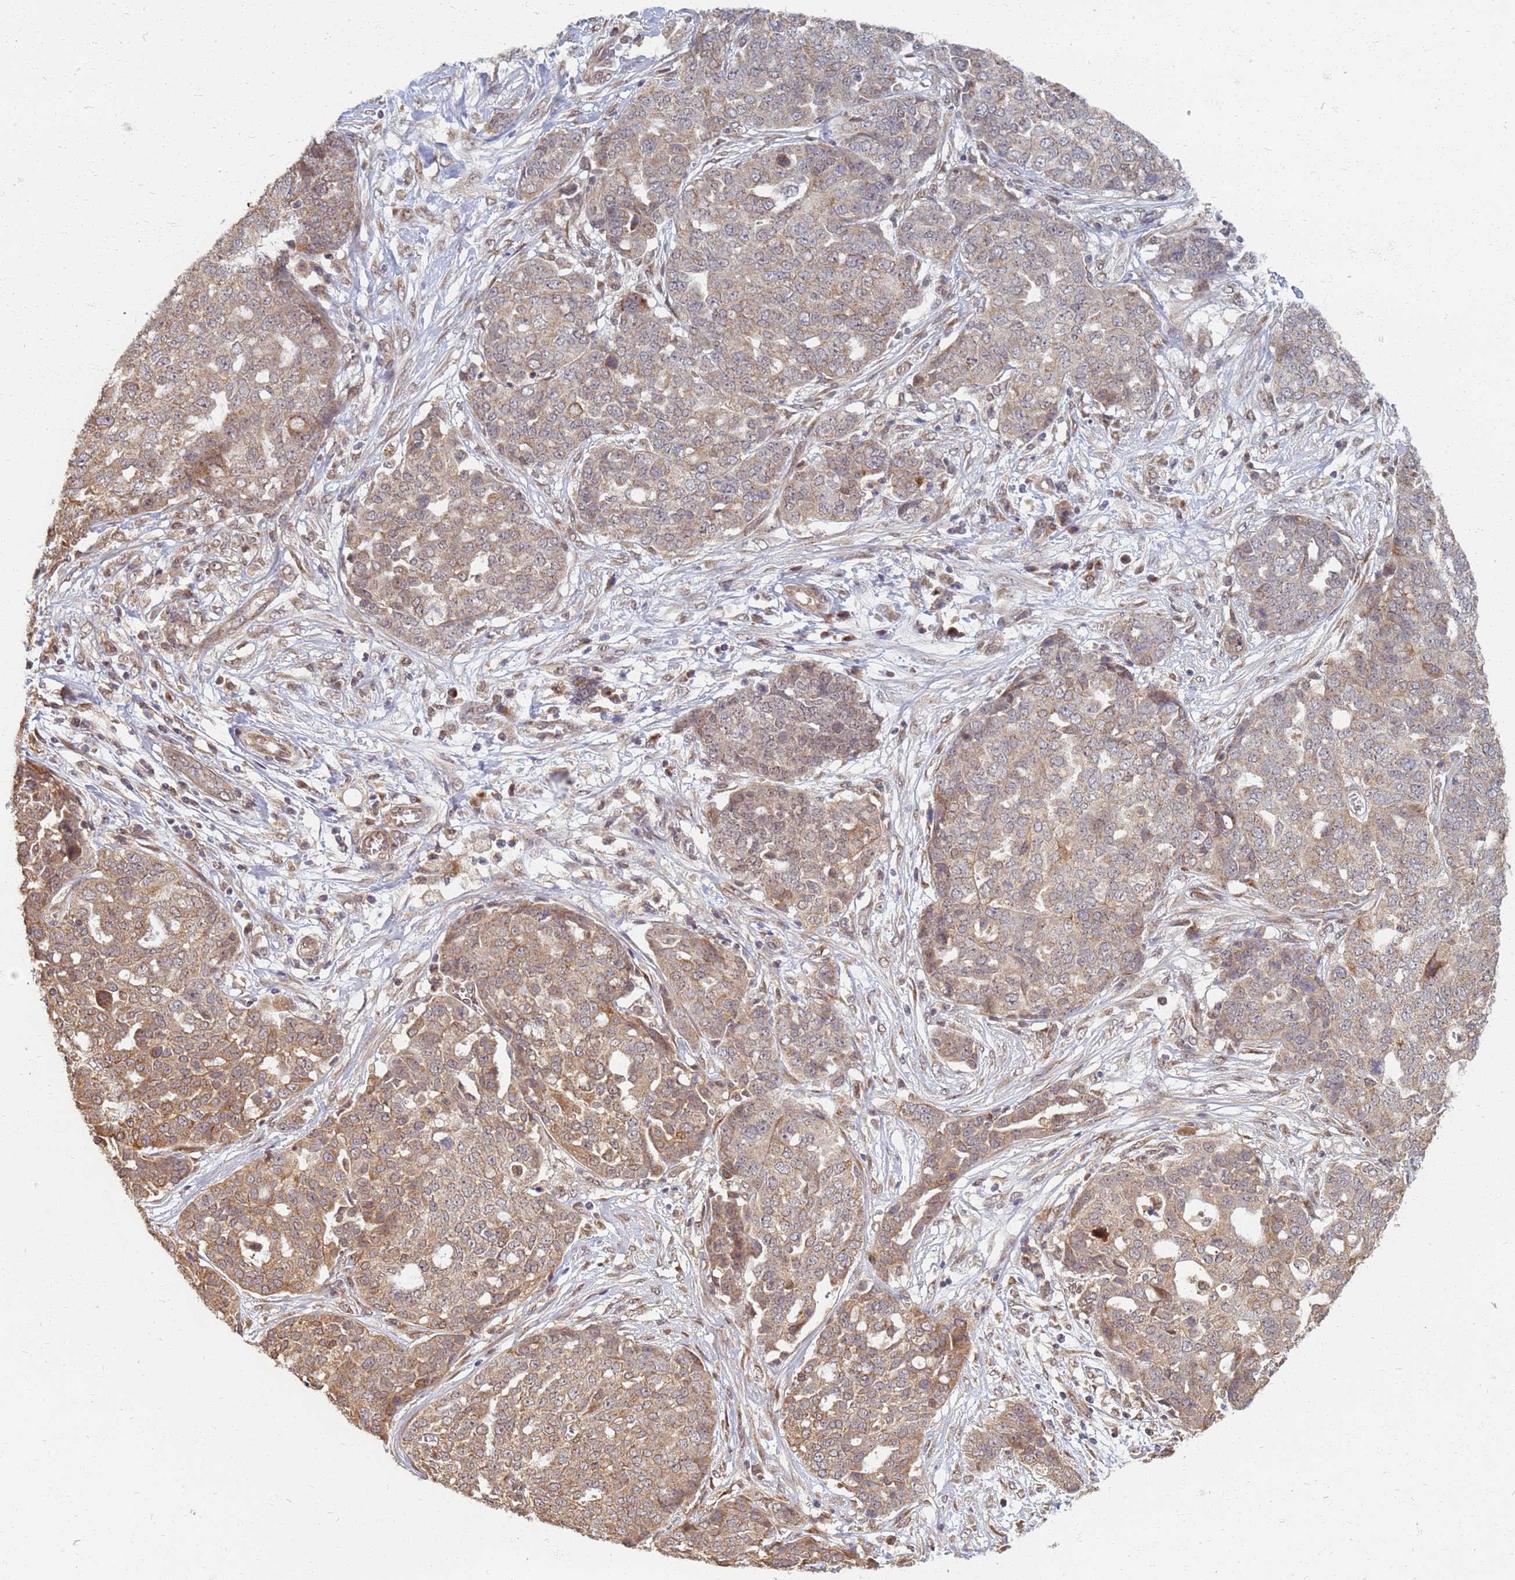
{"staining": {"intensity": "moderate", "quantity": "25%-75%", "location": "cytoplasmic/membranous"}, "tissue": "ovarian cancer", "cell_type": "Tumor cells", "image_type": "cancer", "snomed": [{"axis": "morphology", "description": "Cystadenocarcinoma, serous, NOS"}, {"axis": "topography", "description": "Soft tissue"}, {"axis": "topography", "description": "Ovary"}], "caption": "A high-resolution image shows immunohistochemistry staining of serous cystadenocarcinoma (ovarian), which displays moderate cytoplasmic/membranous expression in about 25%-75% of tumor cells. The staining is performed using DAB brown chromogen to label protein expression. The nuclei are counter-stained blue using hematoxylin.", "gene": "ITGB4", "patient": {"sex": "female", "age": 57}}